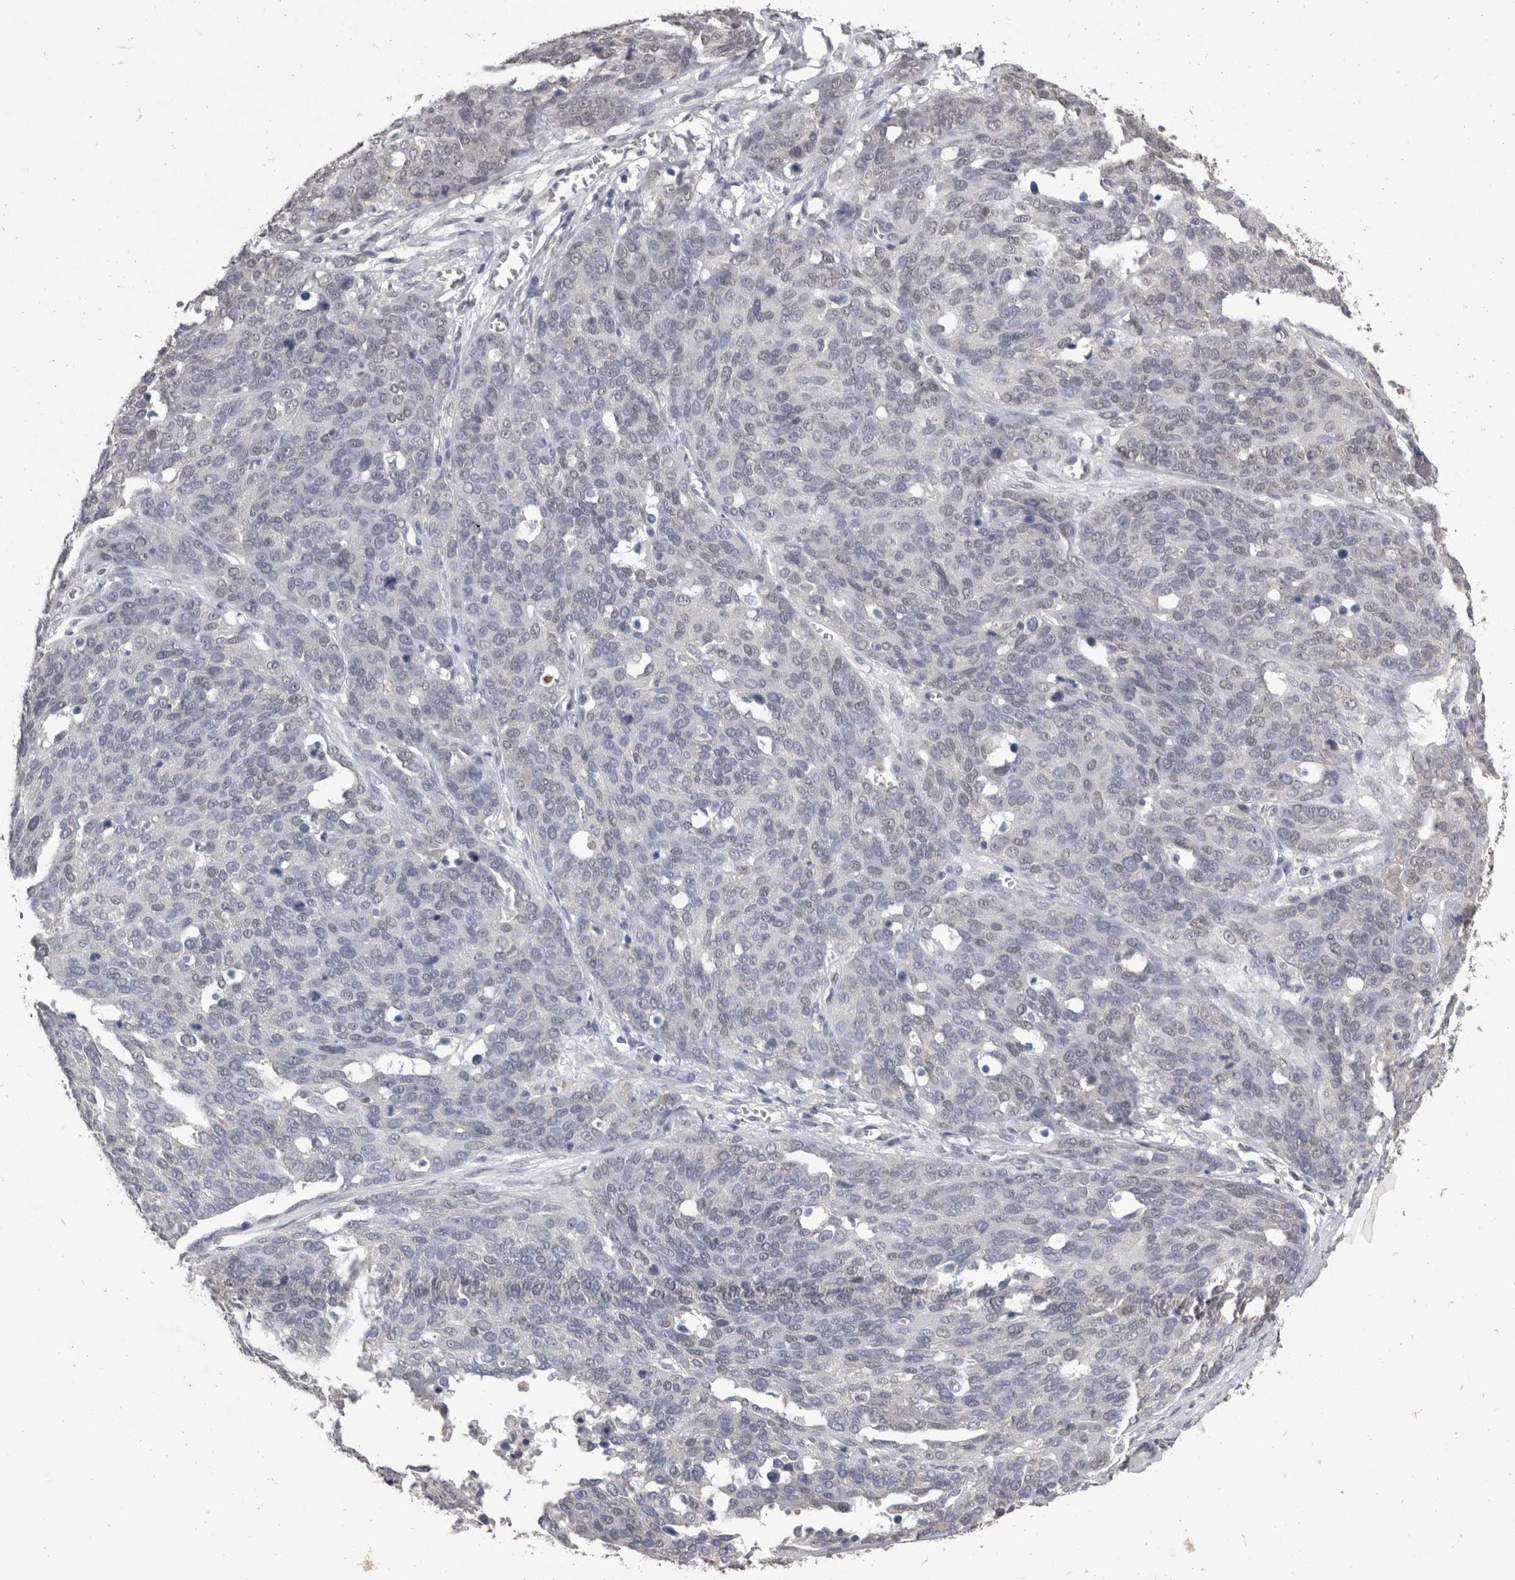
{"staining": {"intensity": "weak", "quantity": "25%-75%", "location": "nuclear"}, "tissue": "ovarian cancer", "cell_type": "Tumor cells", "image_type": "cancer", "snomed": [{"axis": "morphology", "description": "Cystadenocarcinoma, serous, NOS"}, {"axis": "topography", "description": "Ovary"}], "caption": "Immunohistochemistry (IHC) micrograph of neoplastic tissue: ovarian cancer stained using IHC displays low levels of weak protein expression localized specifically in the nuclear of tumor cells, appearing as a nuclear brown color.", "gene": "DDX17", "patient": {"sex": "female", "age": 44}}